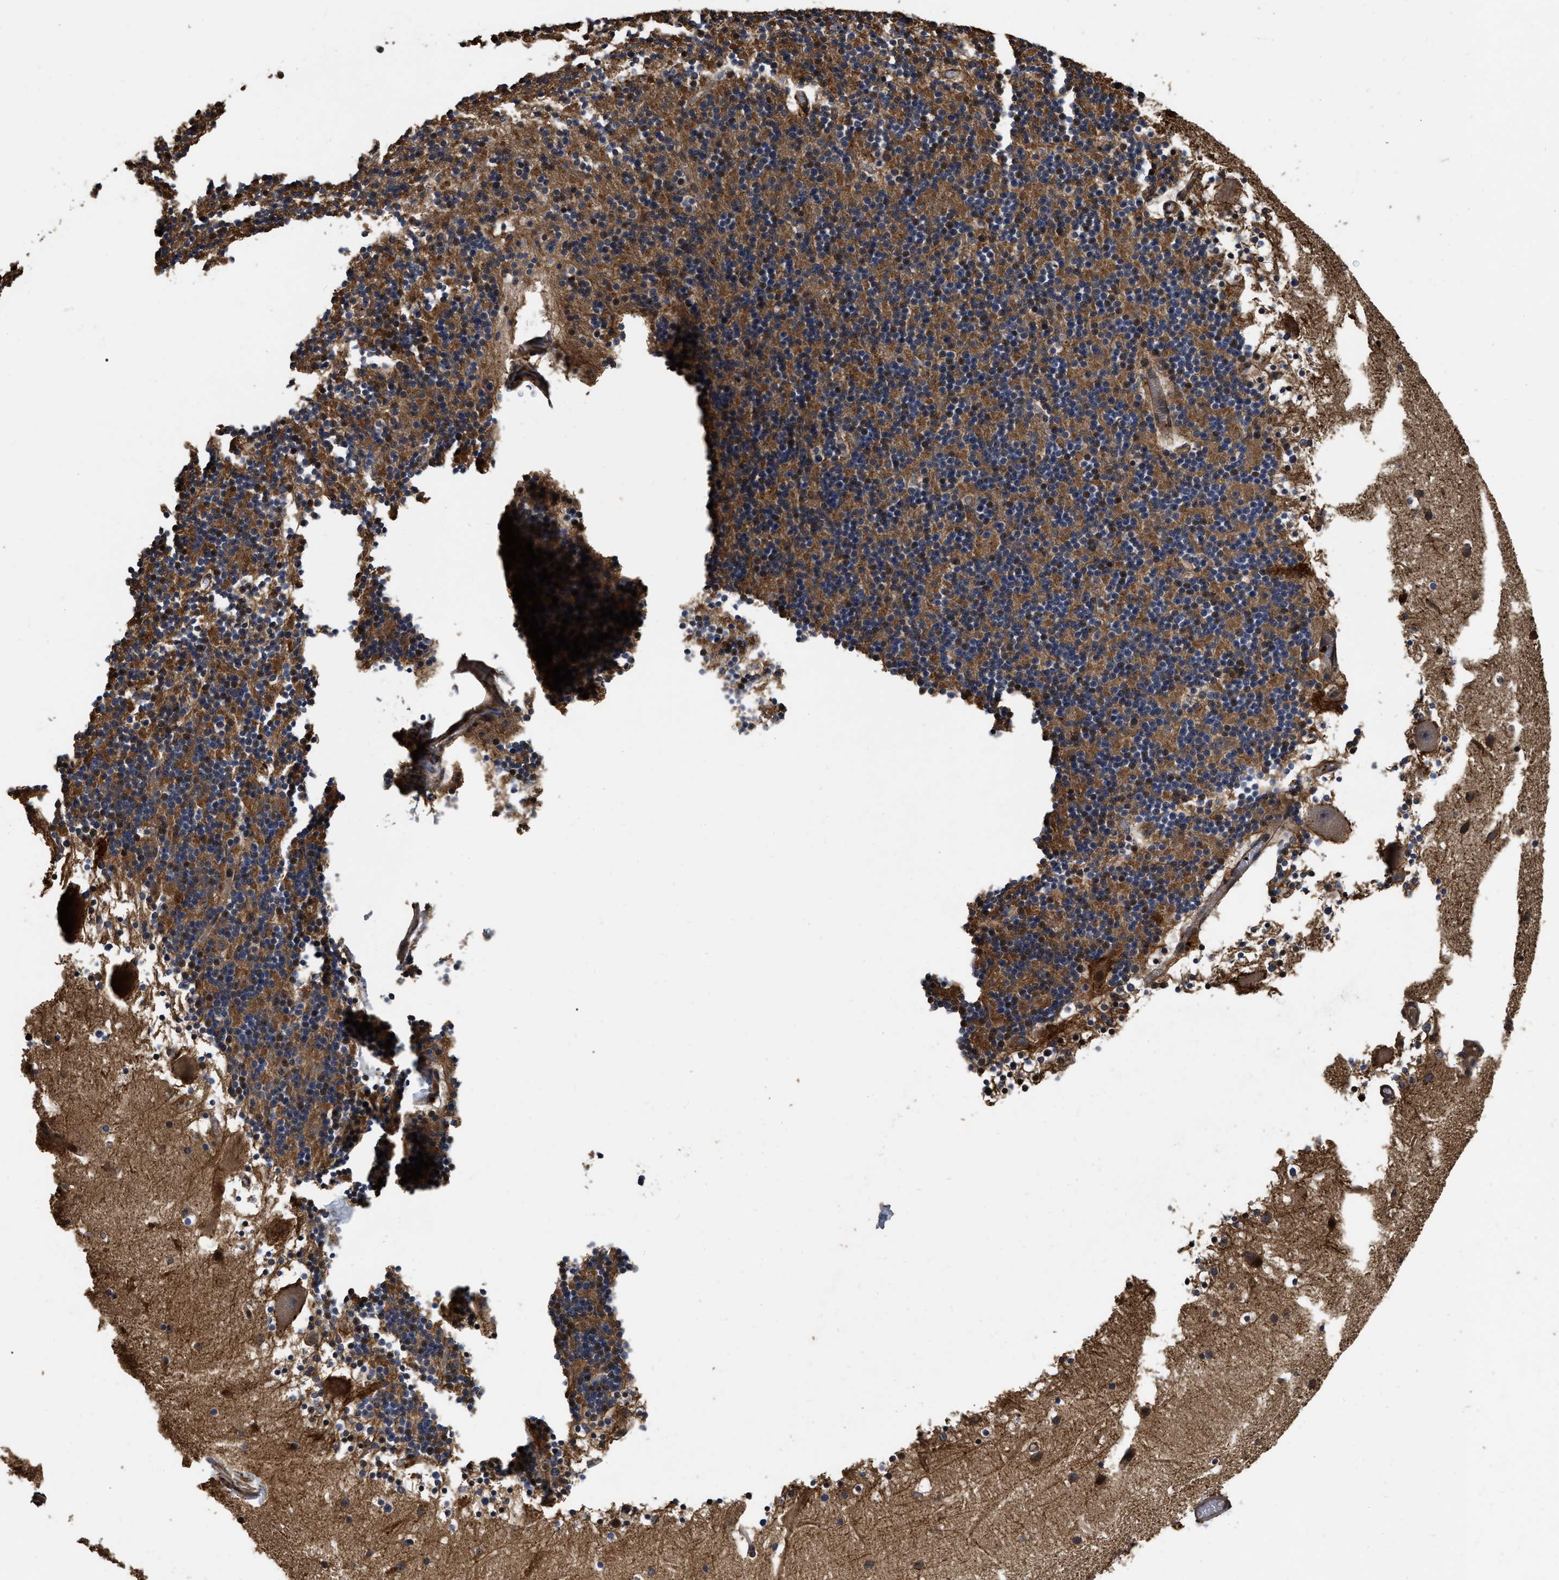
{"staining": {"intensity": "strong", "quantity": "25%-75%", "location": "cytoplasmic/membranous"}, "tissue": "cerebellum", "cell_type": "Cells in granular layer", "image_type": "normal", "snomed": [{"axis": "morphology", "description": "Normal tissue, NOS"}, {"axis": "topography", "description": "Cerebellum"}], "caption": "Immunohistochemistry (IHC) of normal human cerebellum demonstrates high levels of strong cytoplasmic/membranous positivity in approximately 25%-75% of cells in granular layer. Using DAB (brown) and hematoxylin (blue) stains, captured at high magnification using brightfield microscopy.", "gene": "ABCG8", "patient": {"sex": "male", "age": 45}}